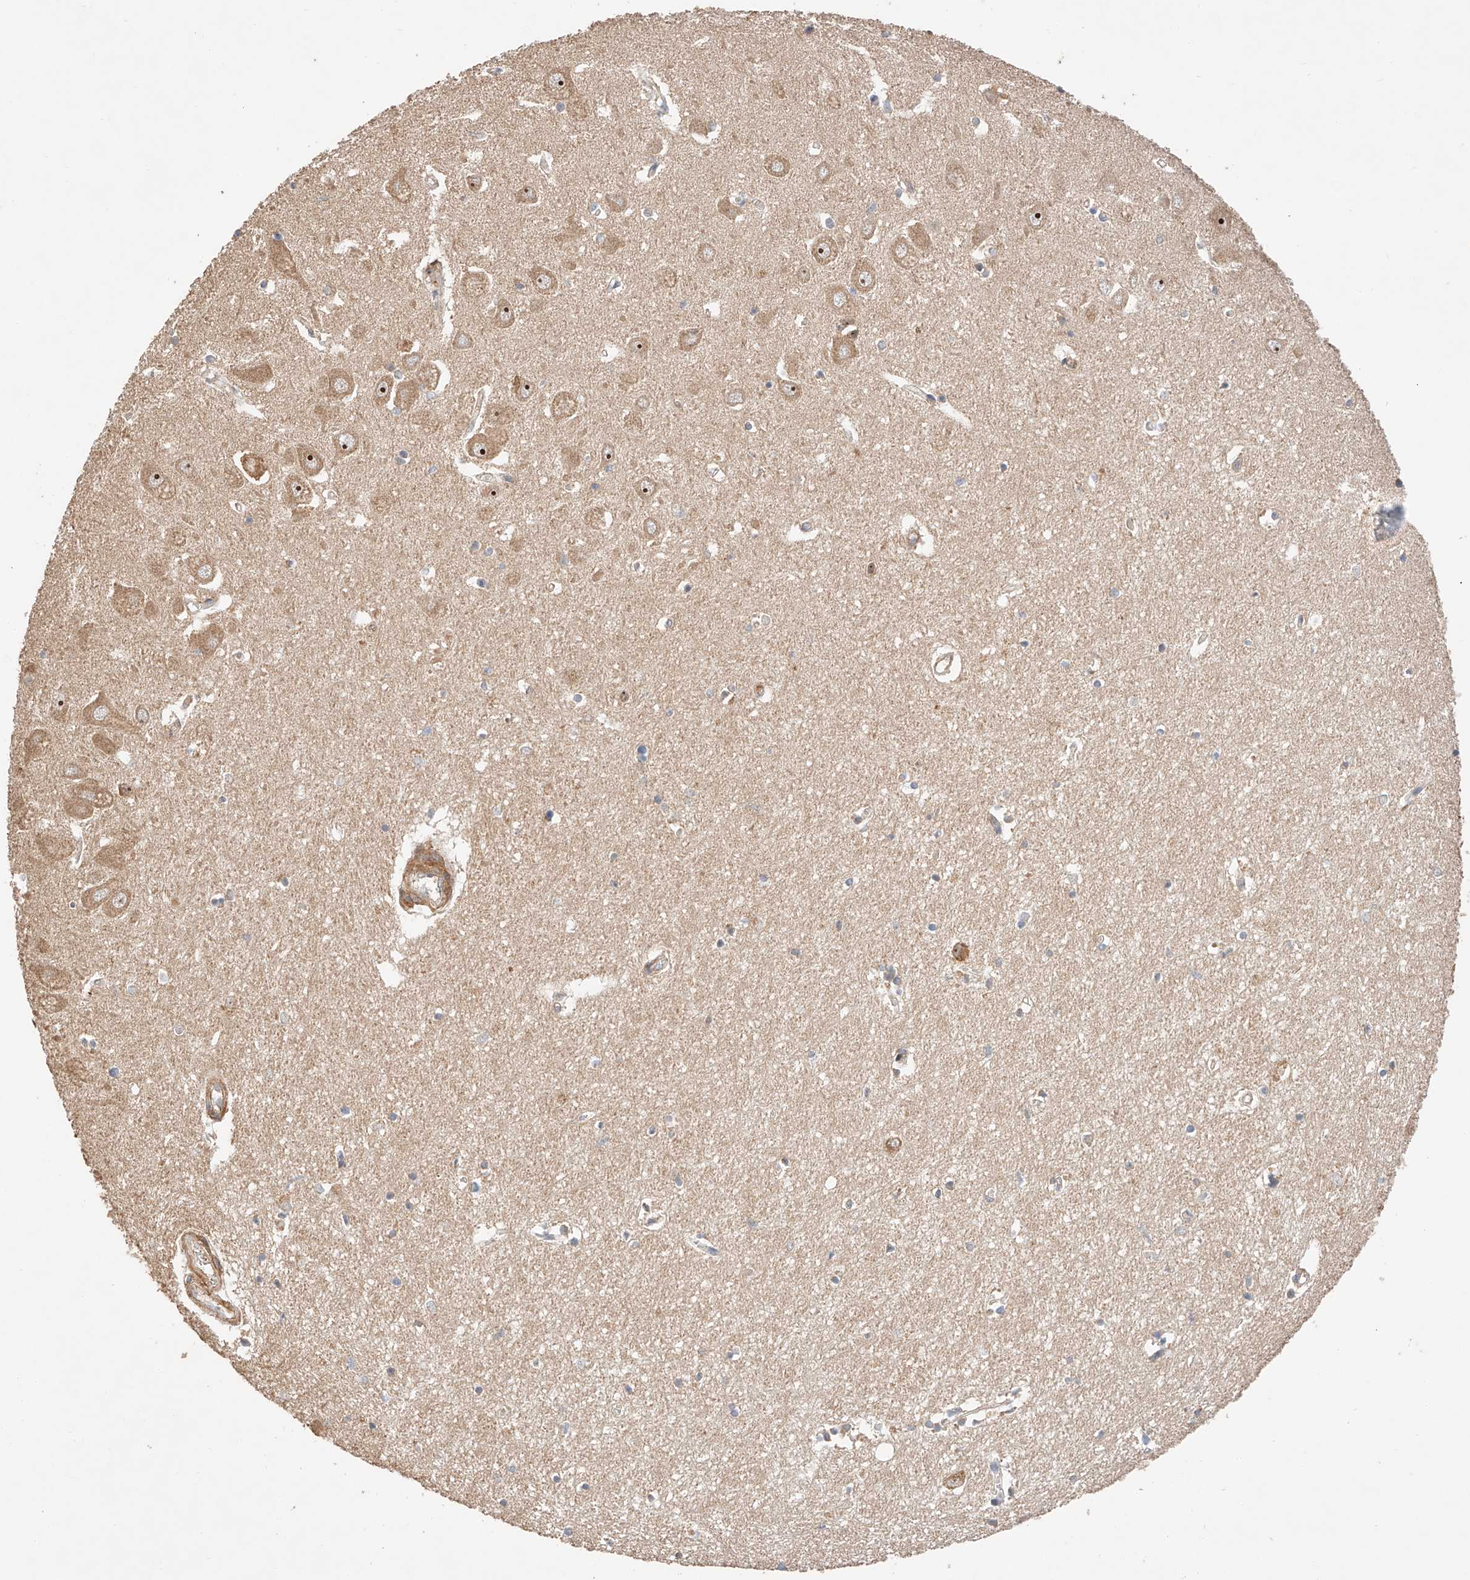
{"staining": {"intensity": "negative", "quantity": "none", "location": "none"}, "tissue": "hippocampus", "cell_type": "Glial cells", "image_type": "normal", "snomed": [{"axis": "morphology", "description": "Normal tissue, NOS"}, {"axis": "topography", "description": "Hippocampus"}], "caption": "Immunohistochemistry (IHC) image of benign hippocampus stained for a protein (brown), which shows no positivity in glial cells.", "gene": "RAB23", "patient": {"sex": "female", "age": 64}}